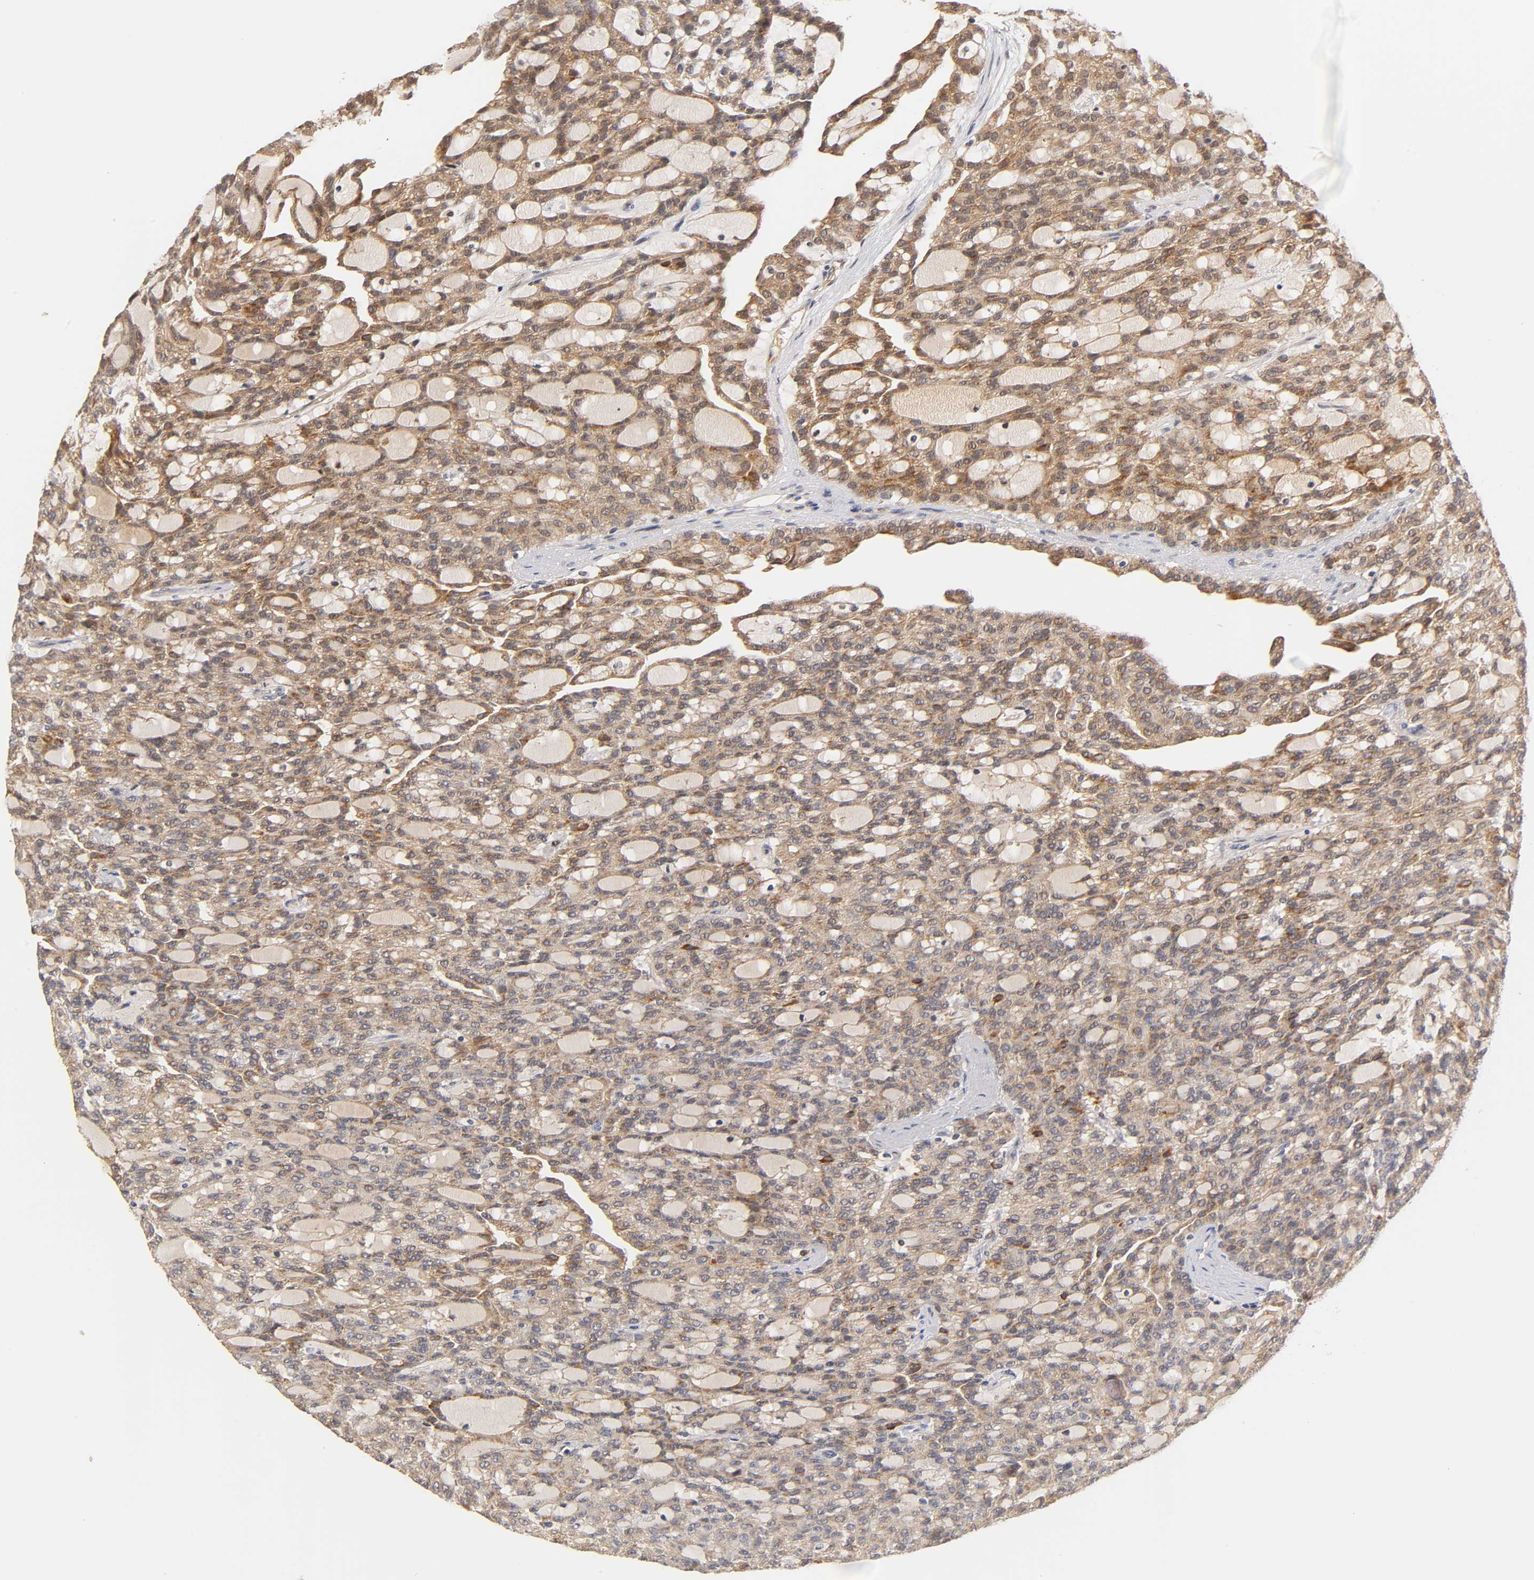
{"staining": {"intensity": "moderate", "quantity": ">75%", "location": "cytoplasmic/membranous"}, "tissue": "renal cancer", "cell_type": "Tumor cells", "image_type": "cancer", "snomed": [{"axis": "morphology", "description": "Adenocarcinoma, NOS"}, {"axis": "topography", "description": "Kidney"}], "caption": "Approximately >75% of tumor cells in human renal cancer display moderate cytoplasmic/membranous protein positivity as visualized by brown immunohistochemical staining.", "gene": "GSTZ1", "patient": {"sex": "male", "age": 63}}